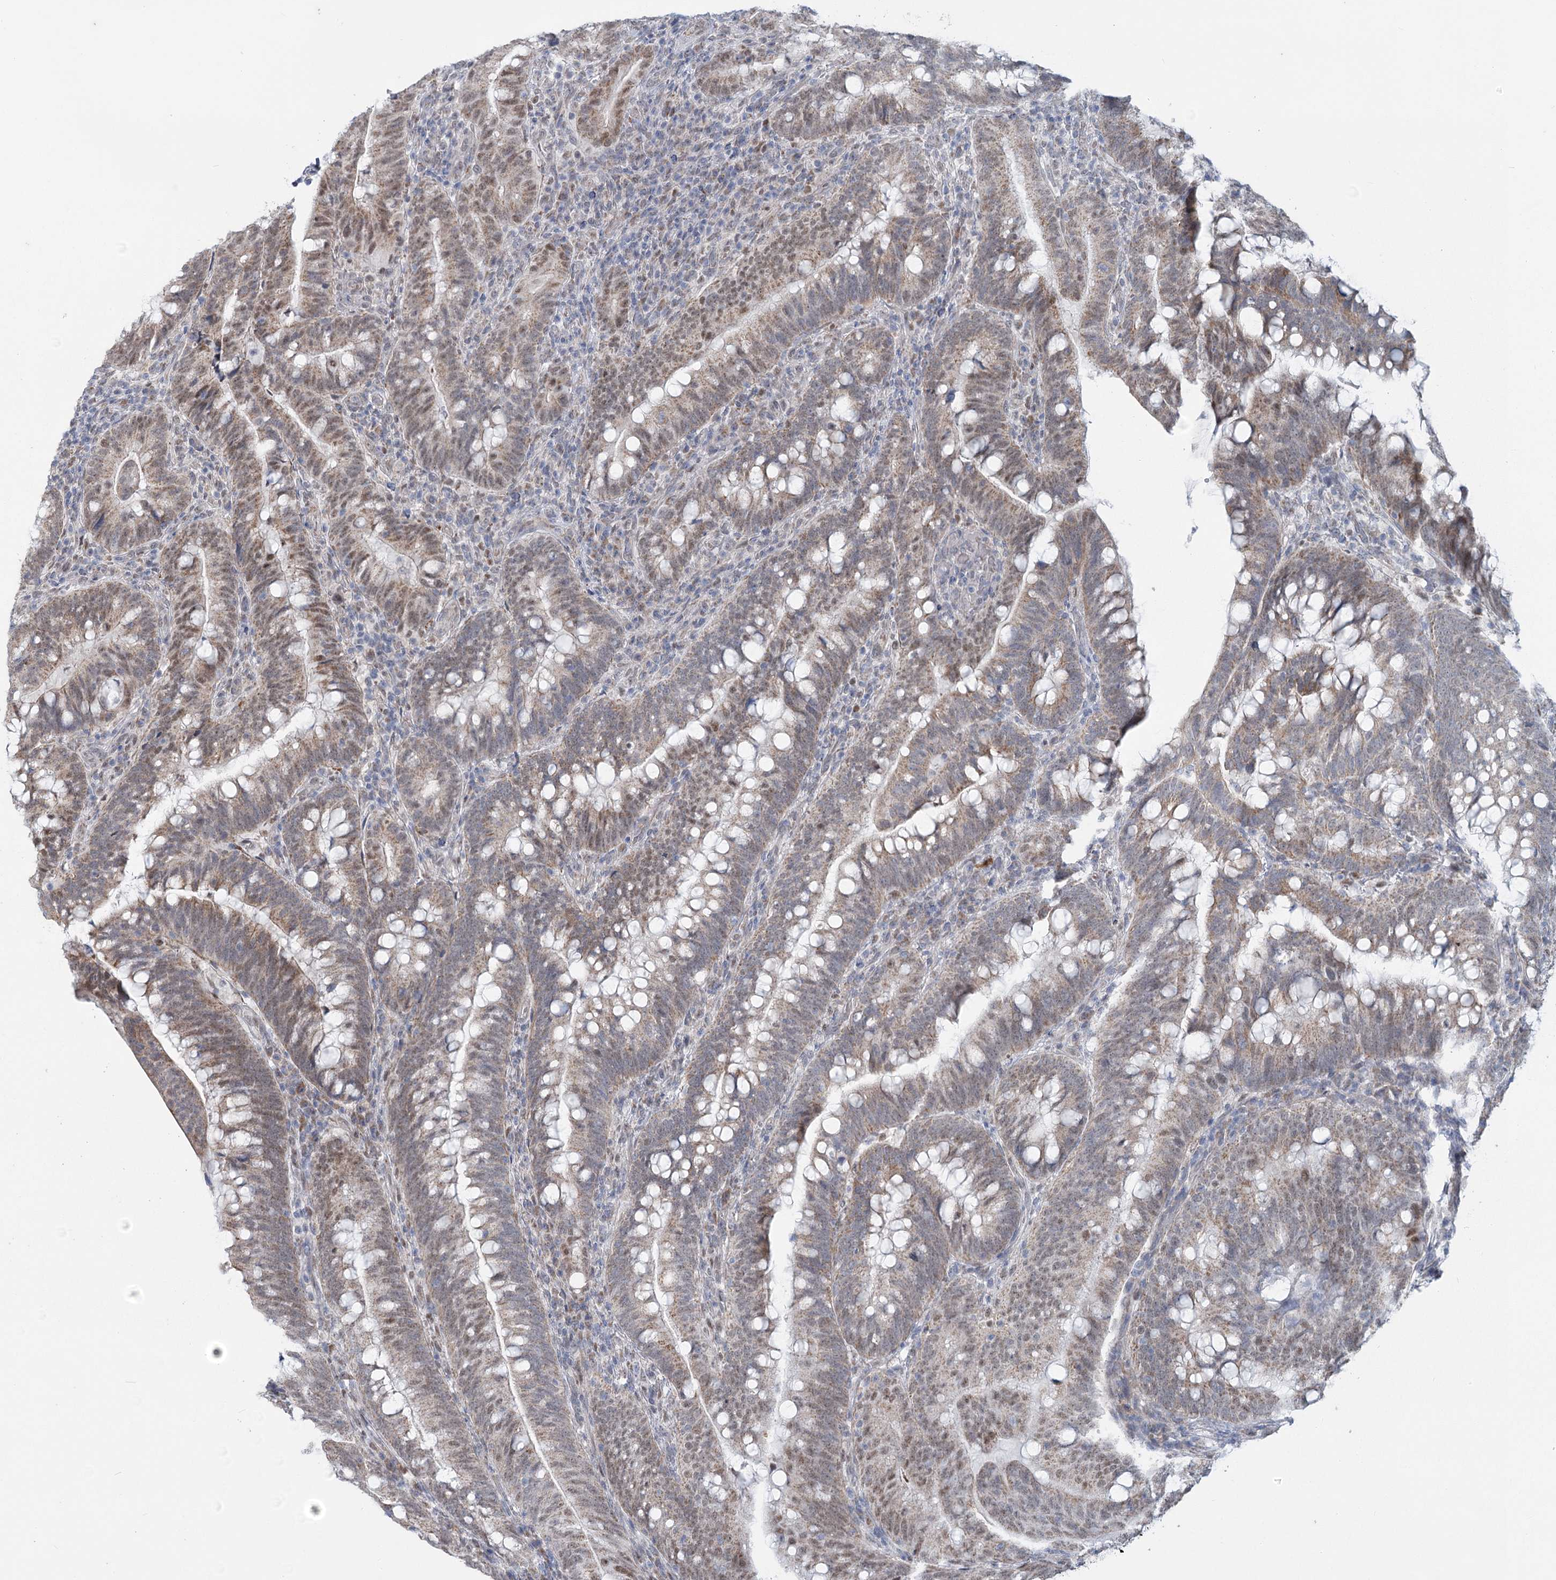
{"staining": {"intensity": "moderate", "quantity": "25%-75%", "location": "cytoplasmic/membranous,nuclear"}, "tissue": "colorectal cancer", "cell_type": "Tumor cells", "image_type": "cancer", "snomed": [{"axis": "morphology", "description": "Adenocarcinoma, NOS"}, {"axis": "topography", "description": "Colon"}], "caption": "Protein staining of adenocarcinoma (colorectal) tissue reveals moderate cytoplasmic/membranous and nuclear staining in about 25%-75% of tumor cells.", "gene": "MTG1", "patient": {"sex": "female", "age": 66}}